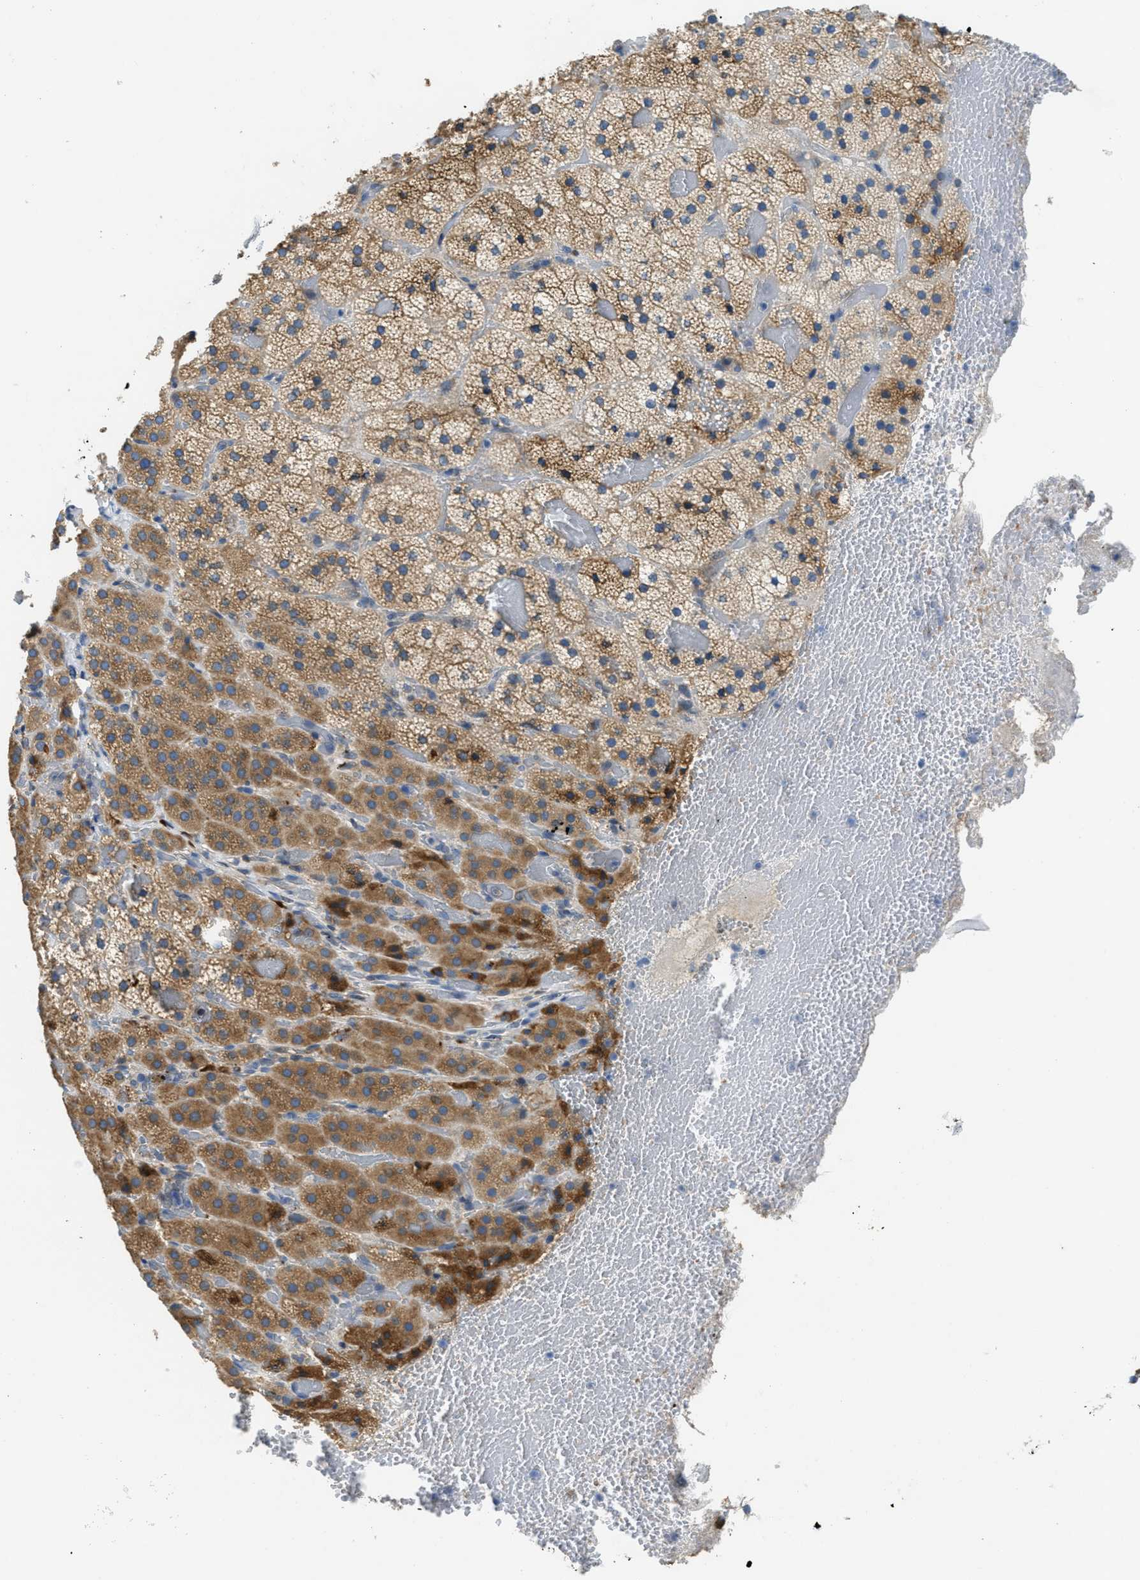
{"staining": {"intensity": "moderate", "quantity": ">75%", "location": "cytoplasmic/membranous"}, "tissue": "adrenal gland", "cell_type": "Glandular cells", "image_type": "normal", "snomed": [{"axis": "morphology", "description": "Normal tissue, NOS"}, {"axis": "topography", "description": "Adrenal gland"}], "caption": "The photomicrograph exhibits immunohistochemical staining of unremarkable adrenal gland. There is moderate cytoplasmic/membranous positivity is present in about >75% of glandular cells. Nuclei are stained in blue.", "gene": "MPDU1", "patient": {"sex": "female", "age": 59}}